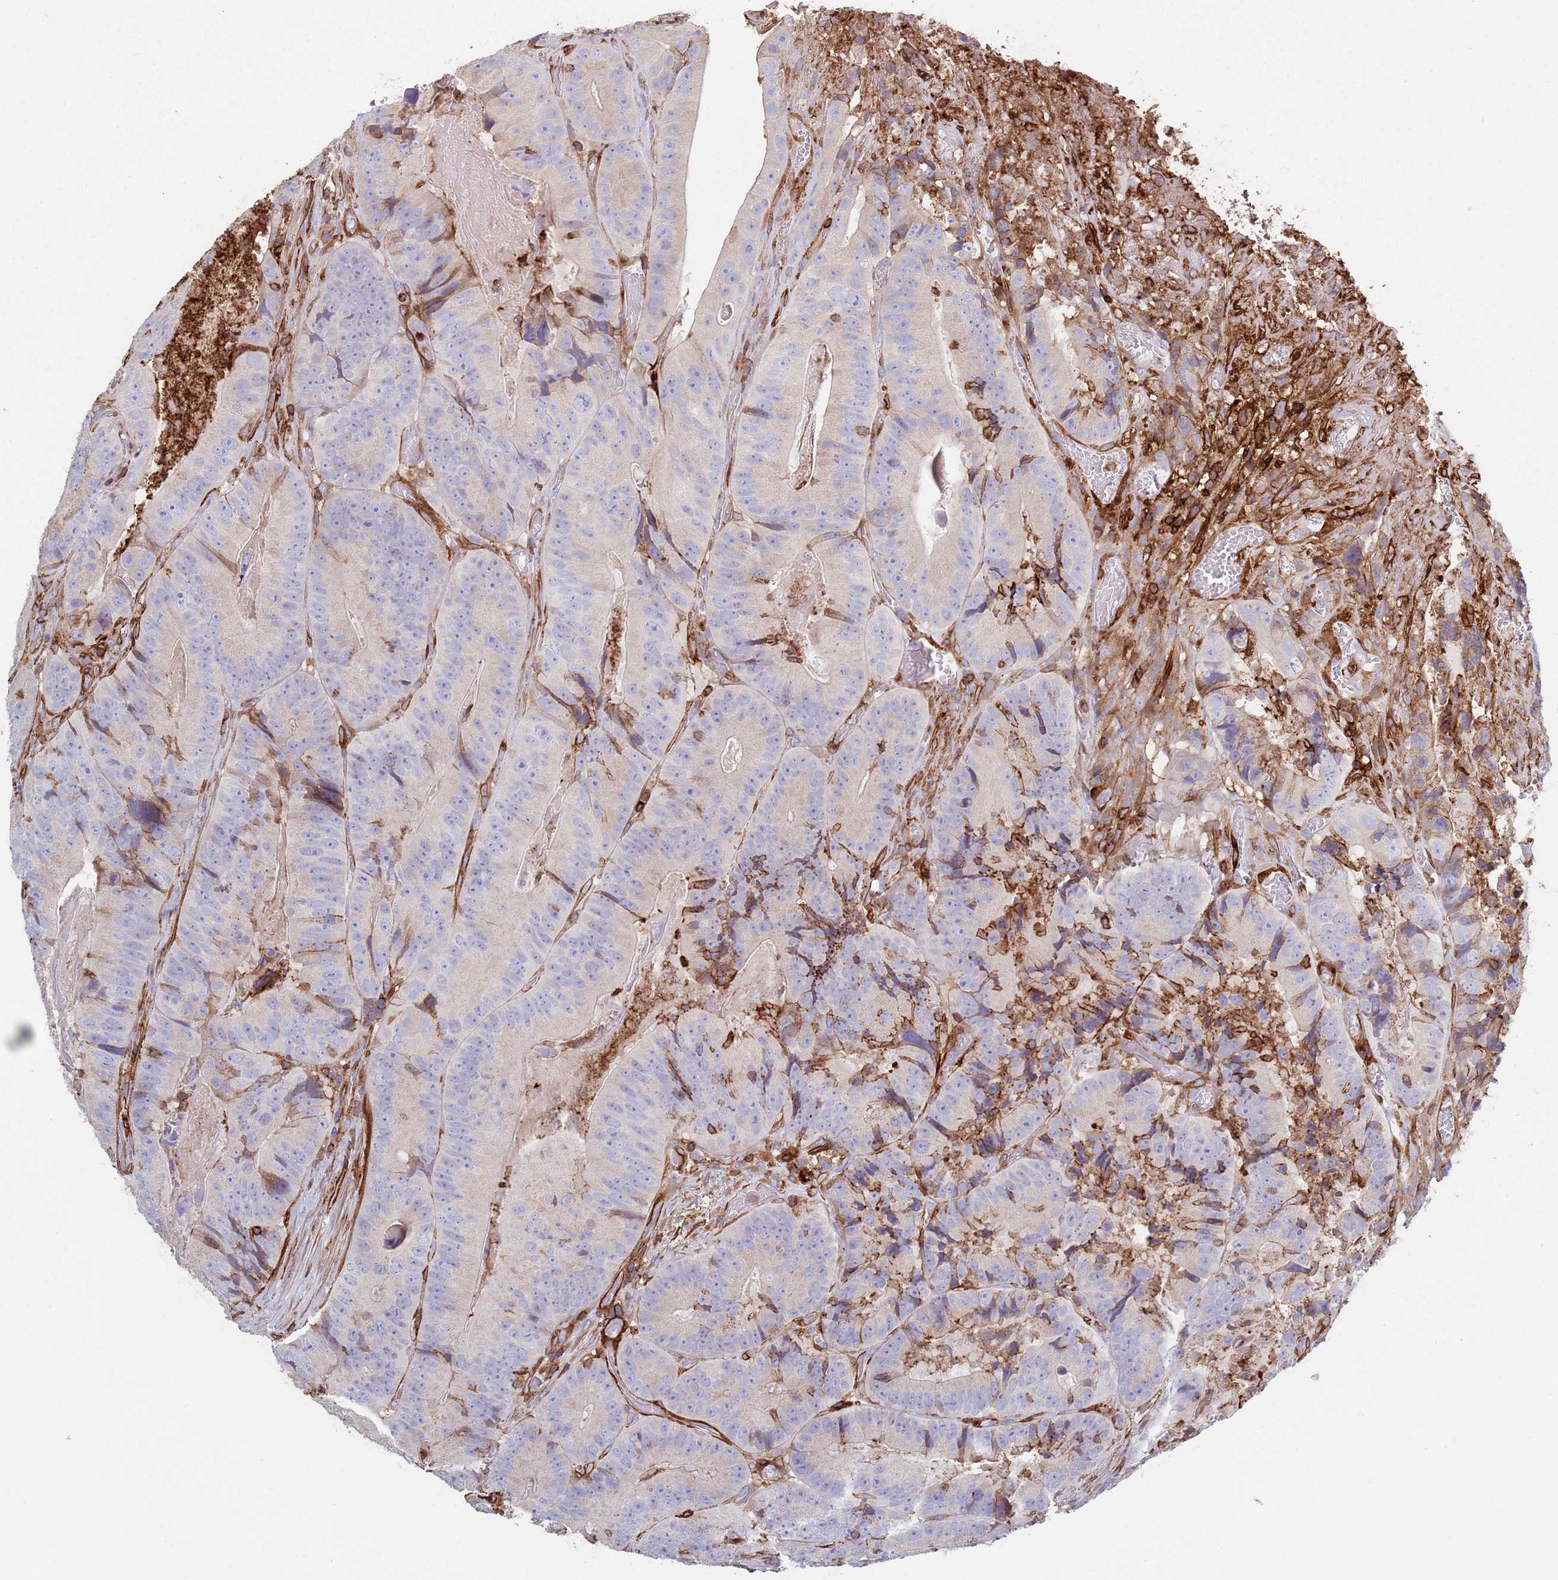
{"staining": {"intensity": "negative", "quantity": "none", "location": "none"}, "tissue": "colorectal cancer", "cell_type": "Tumor cells", "image_type": "cancer", "snomed": [{"axis": "morphology", "description": "Adenocarcinoma, NOS"}, {"axis": "topography", "description": "Colon"}], "caption": "This is an IHC photomicrograph of human colorectal cancer. There is no expression in tumor cells.", "gene": "RNF144A", "patient": {"sex": "female", "age": 86}}